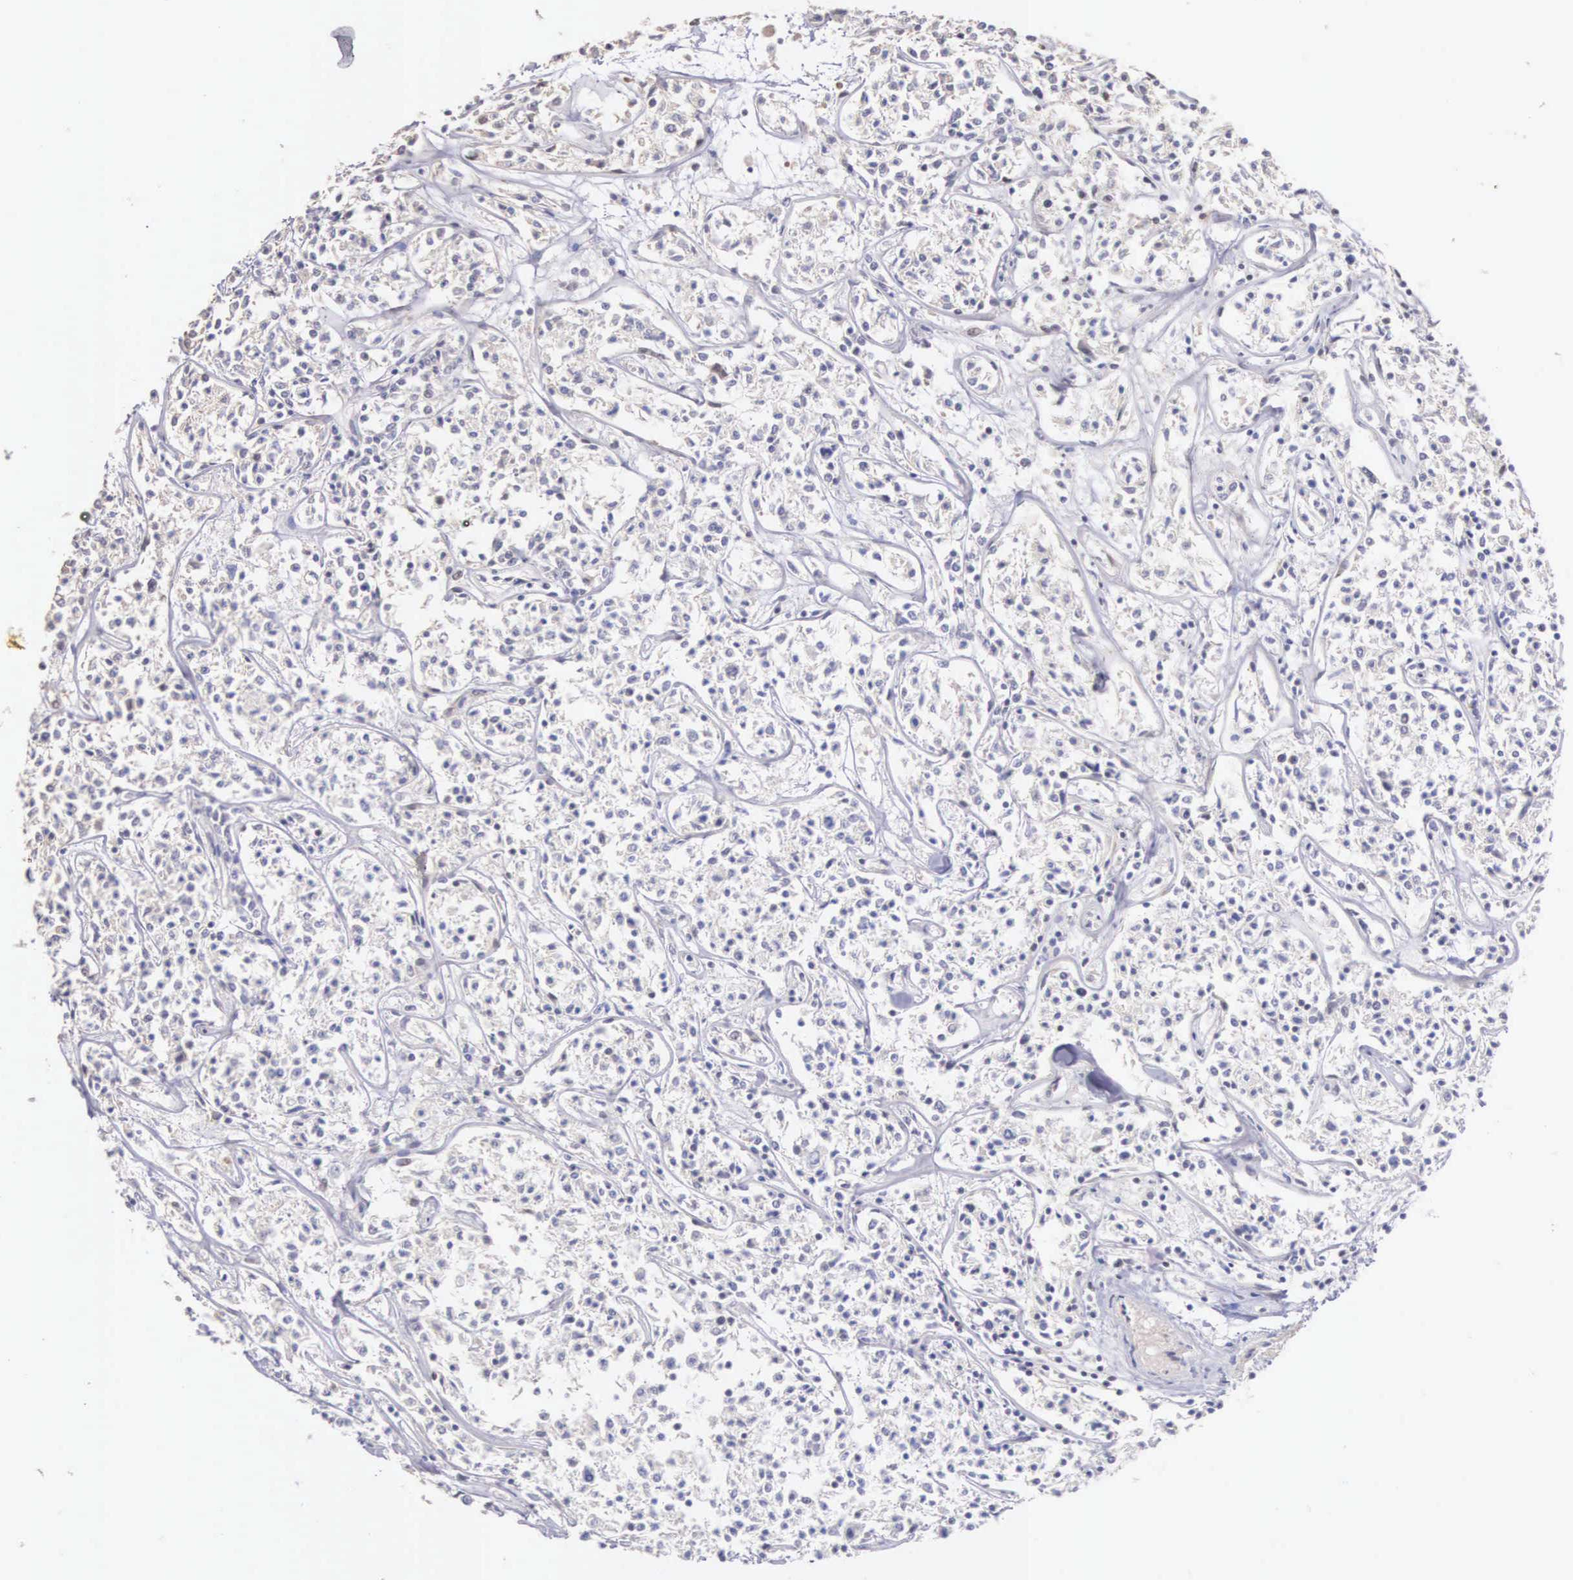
{"staining": {"intensity": "negative", "quantity": "none", "location": "none"}, "tissue": "lymphoma", "cell_type": "Tumor cells", "image_type": "cancer", "snomed": [{"axis": "morphology", "description": "Malignant lymphoma, non-Hodgkin's type, Low grade"}, {"axis": "topography", "description": "Small intestine"}], "caption": "High power microscopy photomicrograph of an immunohistochemistry (IHC) photomicrograph of lymphoma, revealing no significant staining in tumor cells.", "gene": "HMGXB4", "patient": {"sex": "female", "age": 59}}